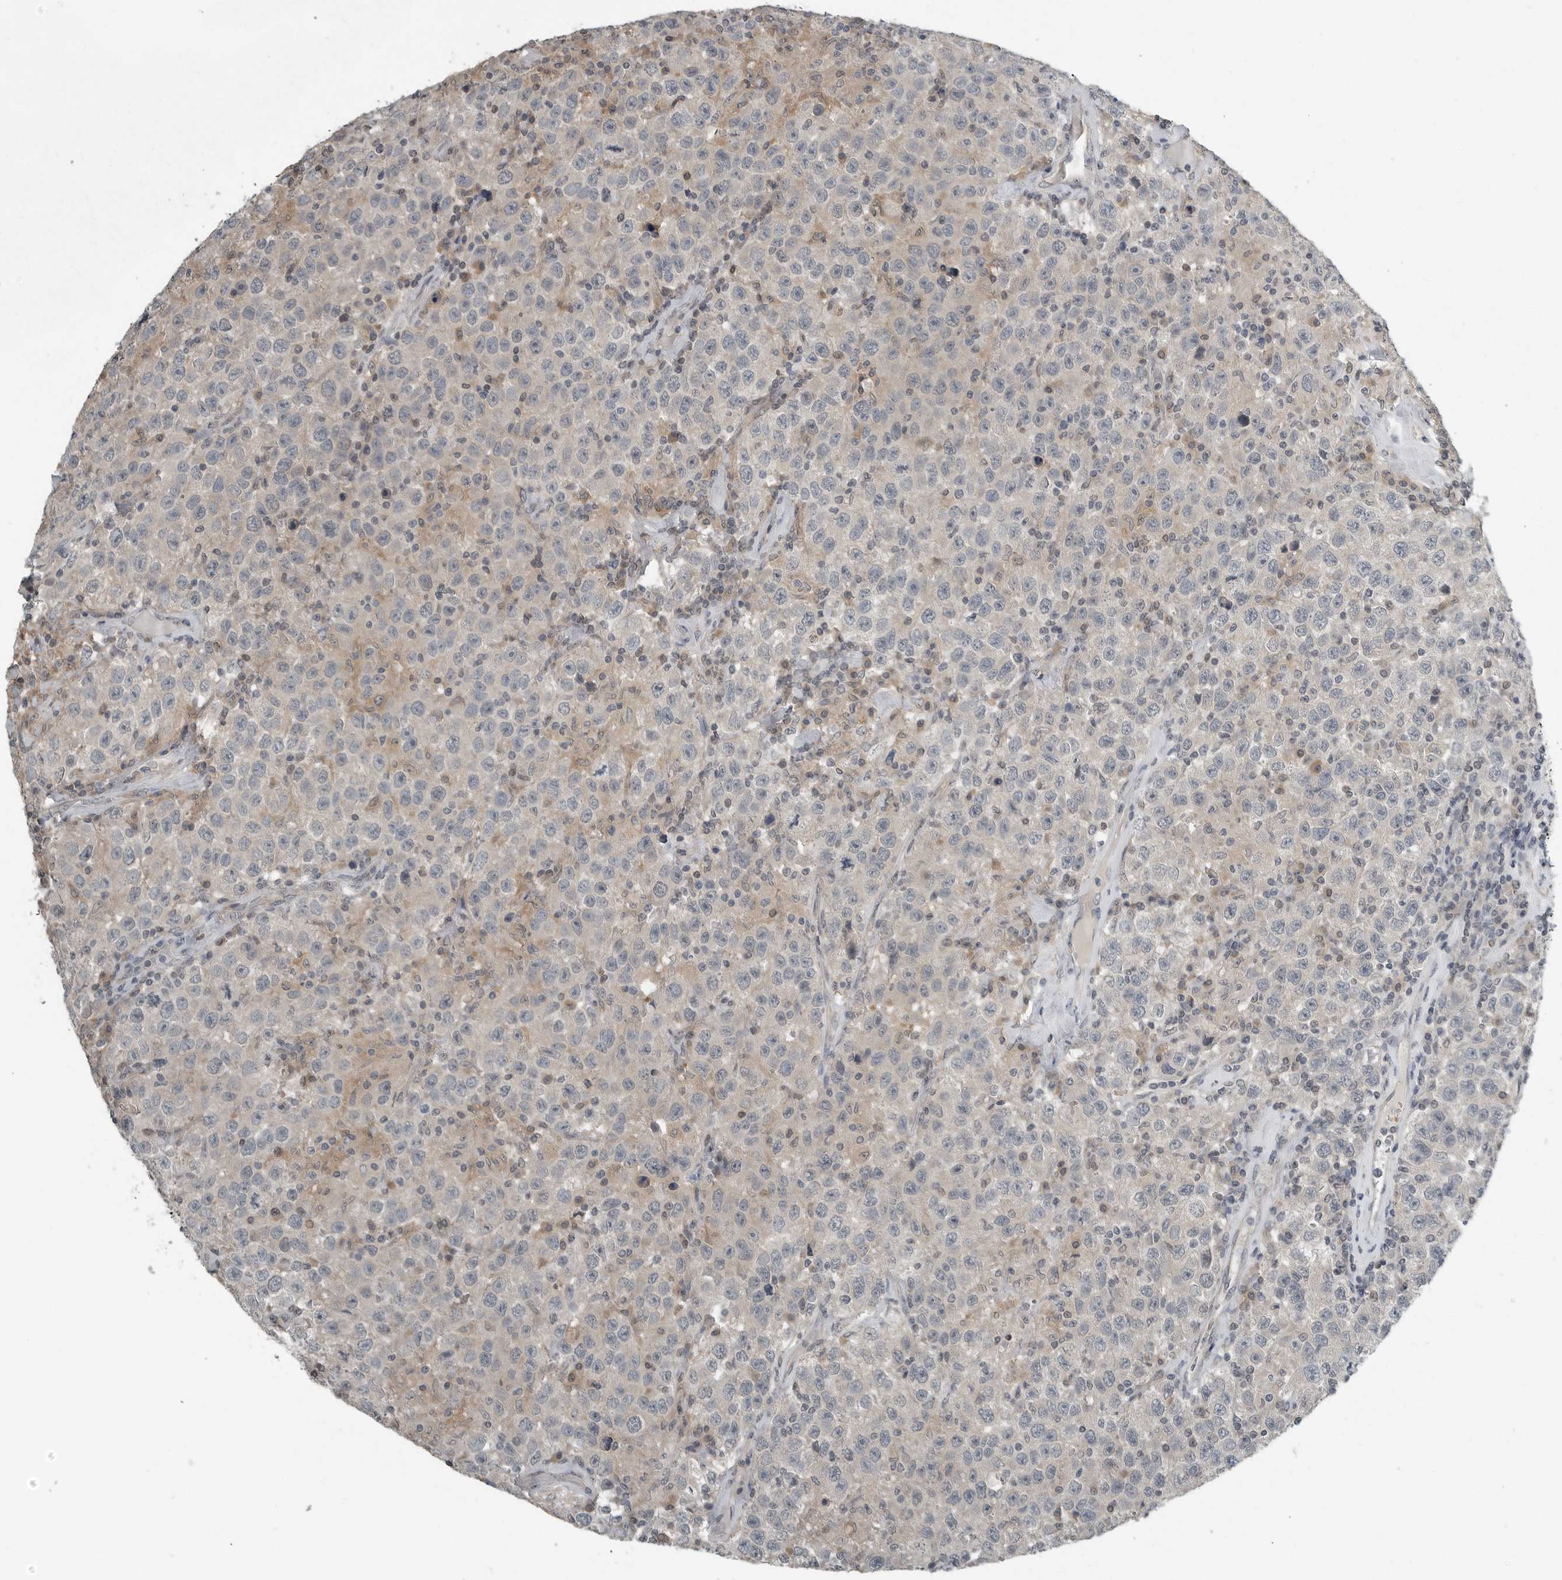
{"staining": {"intensity": "negative", "quantity": "none", "location": "none"}, "tissue": "testis cancer", "cell_type": "Tumor cells", "image_type": "cancer", "snomed": [{"axis": "morphology", "description": "Seminoma, NOS"}, {"axis": "topography", "description": "Testis"}], "caption": "Tumor cells are negative for brown protein staining in testis cancer (seminoma).", "gene": "KYAT1", "patient": {"sex": "male", "age": 41}}